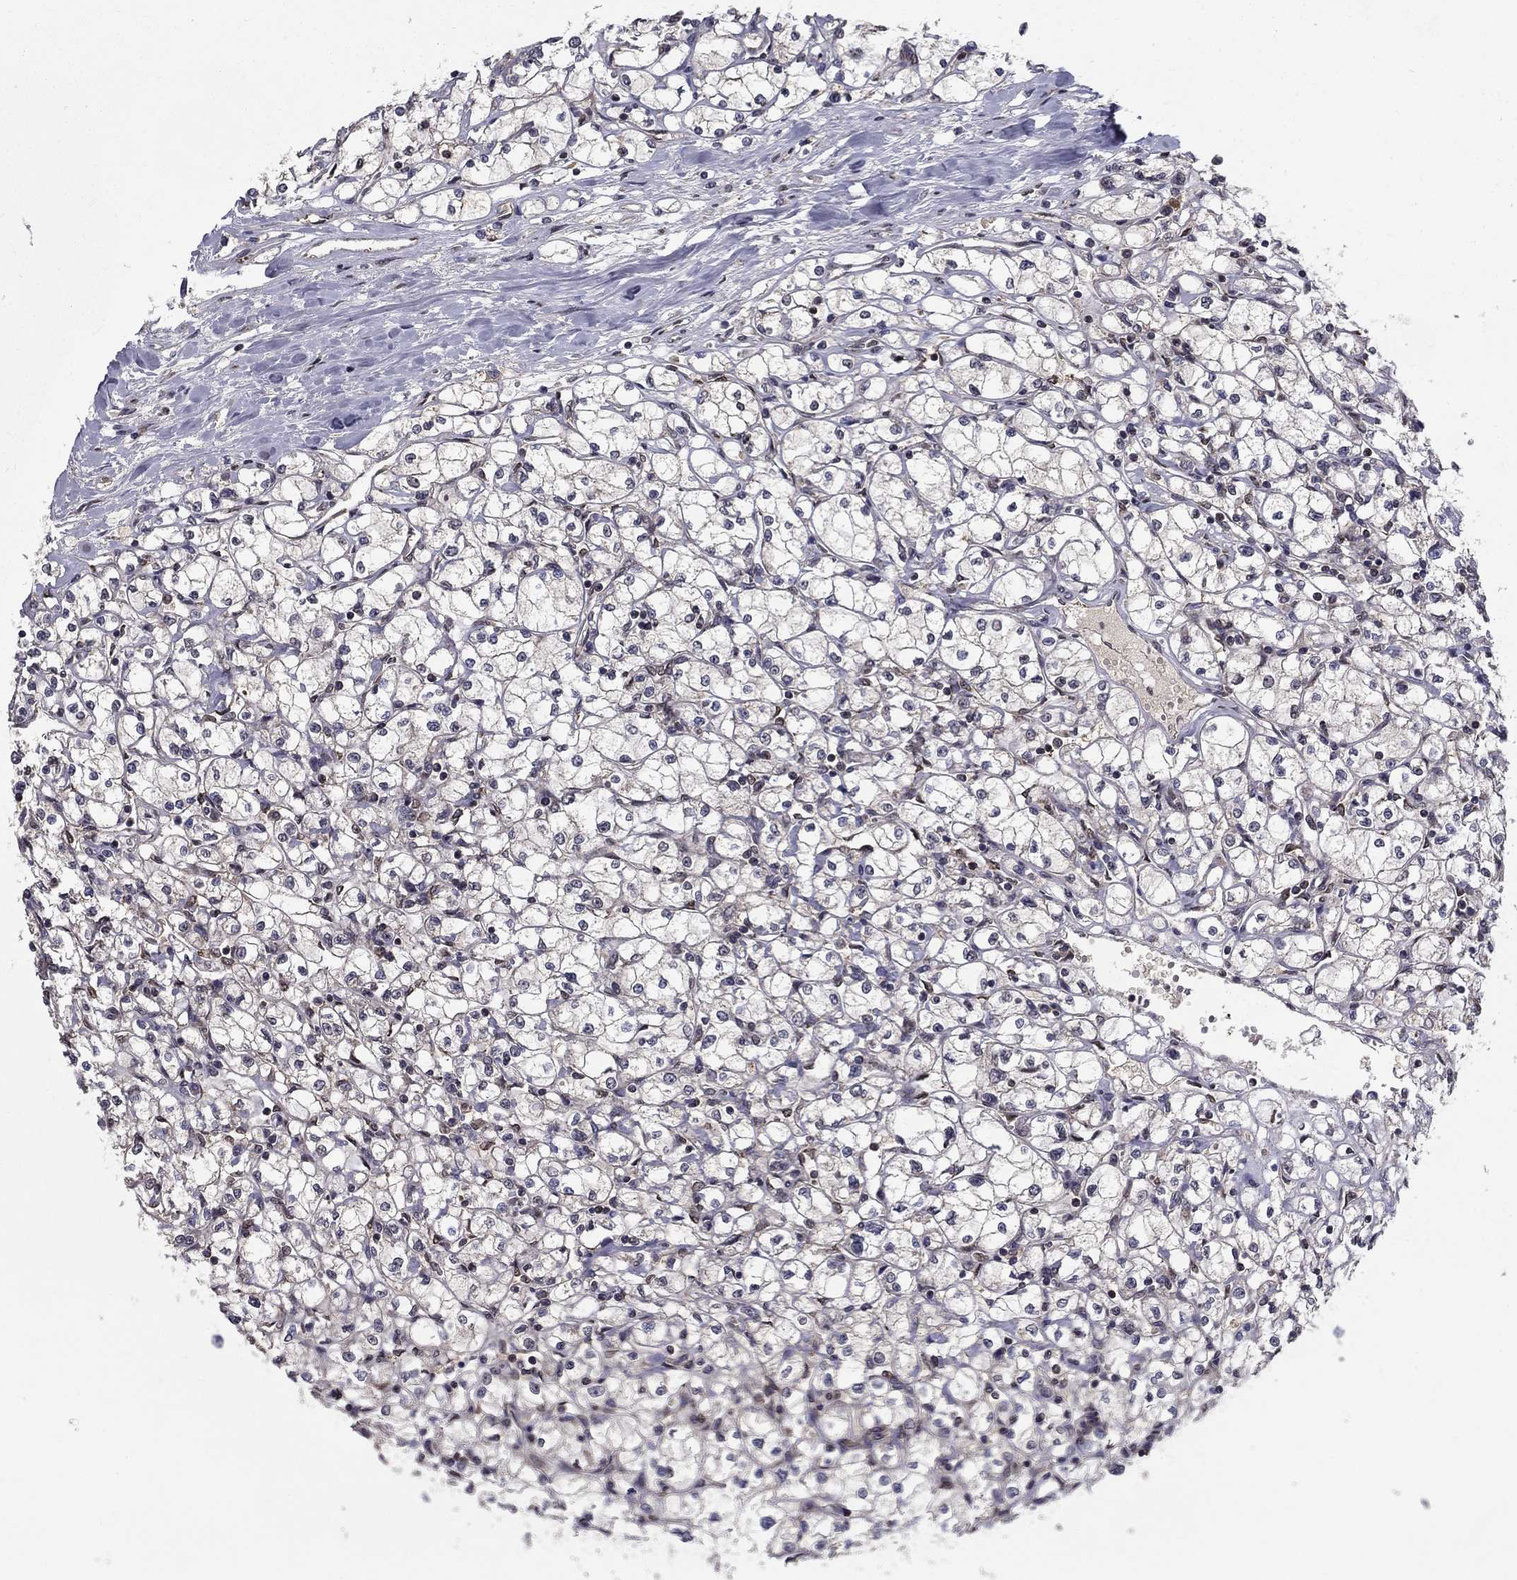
{"staining": {"intensity": "negative", "quantity": "none", "location": "none"}, "tissue": "renal cancer", "cell_type": "Tumor cells", "image_type": "cancer", "snomed": [{"axis": "morphology", "description": "Adenocarcinoma, NOS"}, {"axis": "topography", "description": "Kidney"}], "caption": "Tumor cells show no significant protein staining in renal cancer (adenocarcinoma).", "gene": "SLC2A13", "patient": {"sex": "male", "age": 67}}